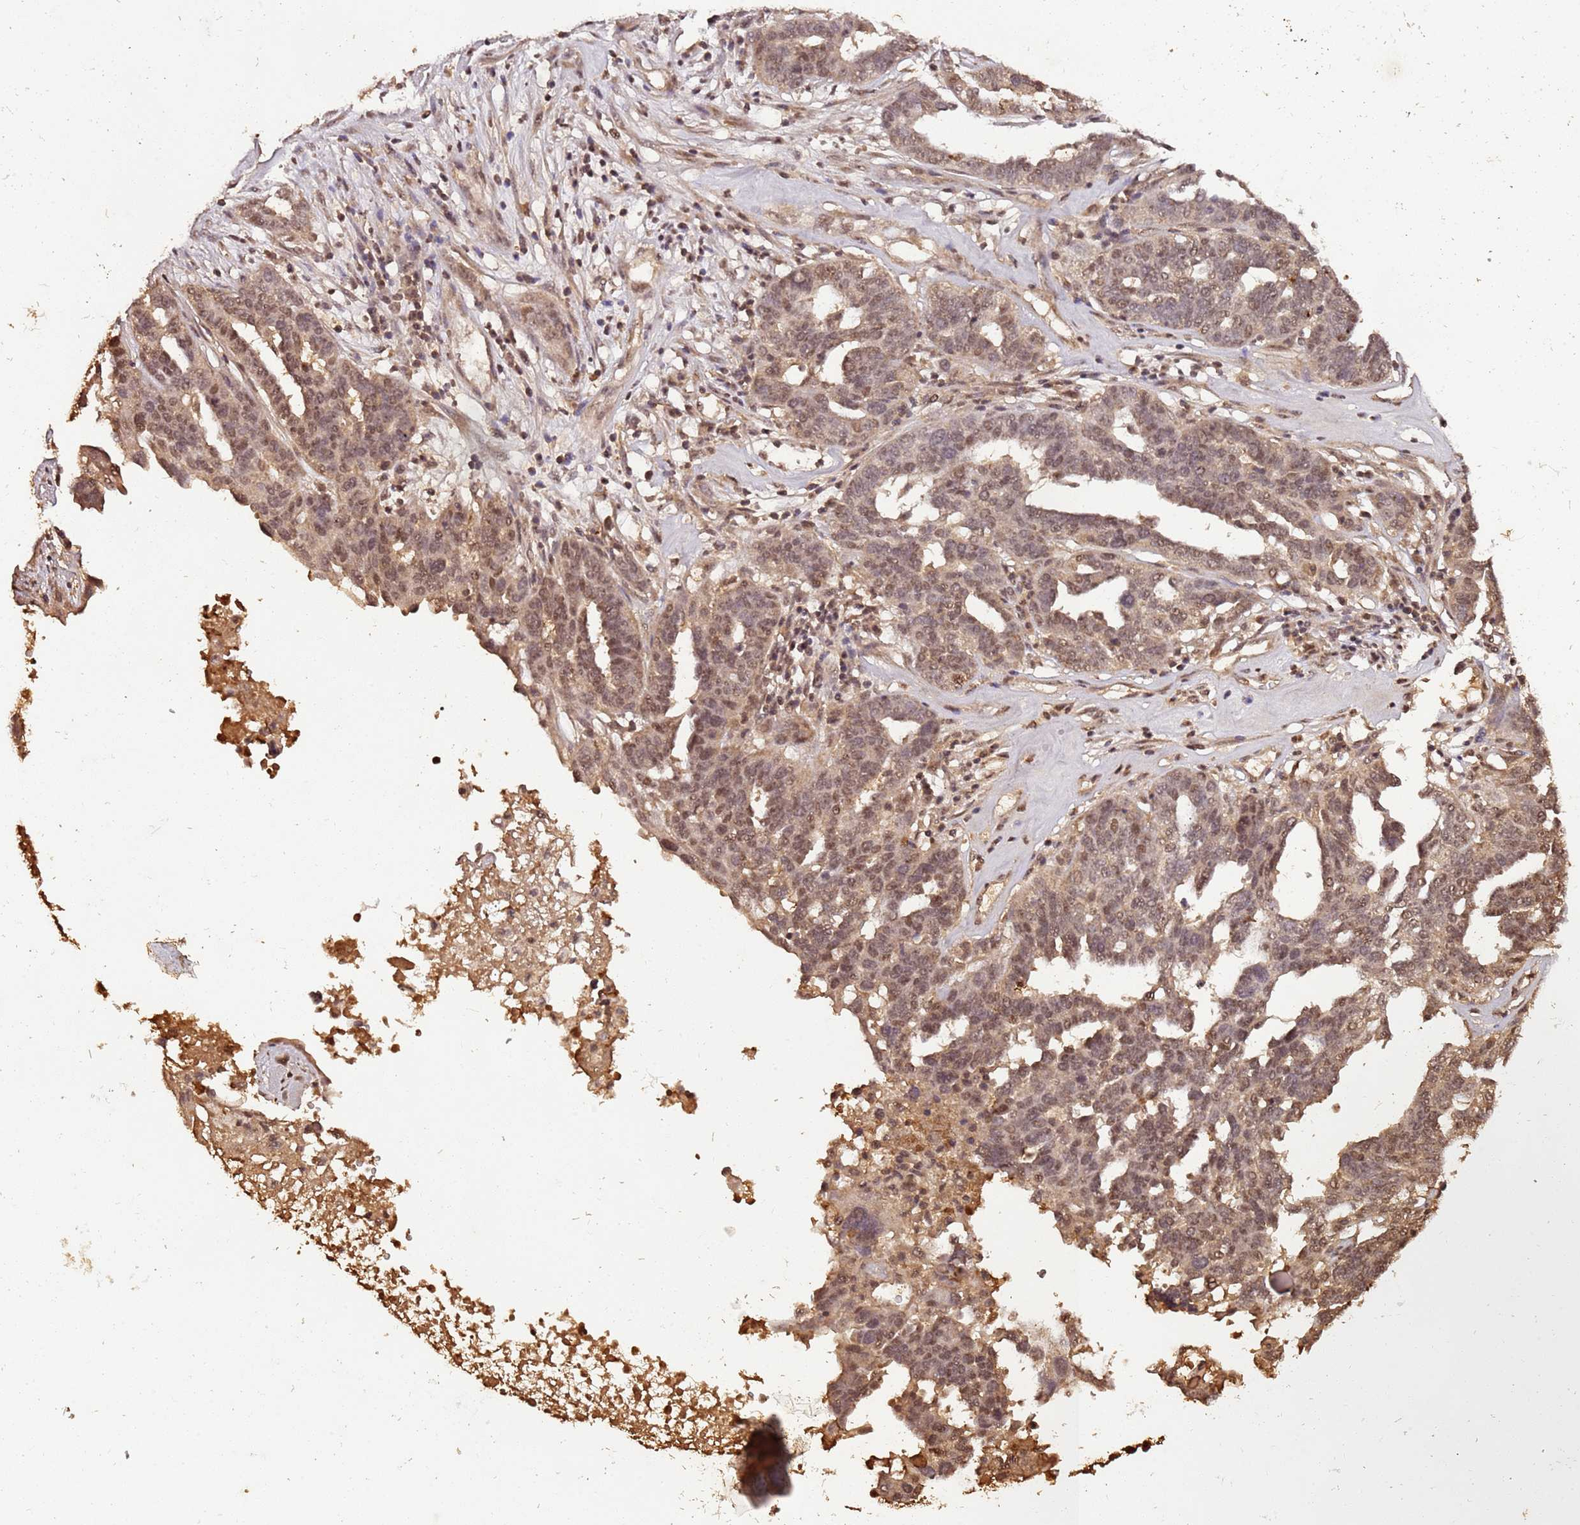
{"staining": {"intensity": "moderate", "quantity": "25%-75%", "location": "nuclear"}, "tissue": "ovarian cancer", "cell_type": "Tumor cells", "image_type": "cancer", "snomed": [{"axis": "morphology", "description": "Cystadenocarcinoma, serous, NOS"}, {"axis": "topography", "description": "Ovary"}], "caption": "The histopathology image displays a brown stain indicating the presence of a protein in the nuclear of tumor cells in ovarian cancer. The protein is stained brown, and the nuclei are stained in blue (DAB IHC with brightfield microscopy, high magnification).", "gene": "COL1A2", "patient": {"sex": "female", "age": 59}}